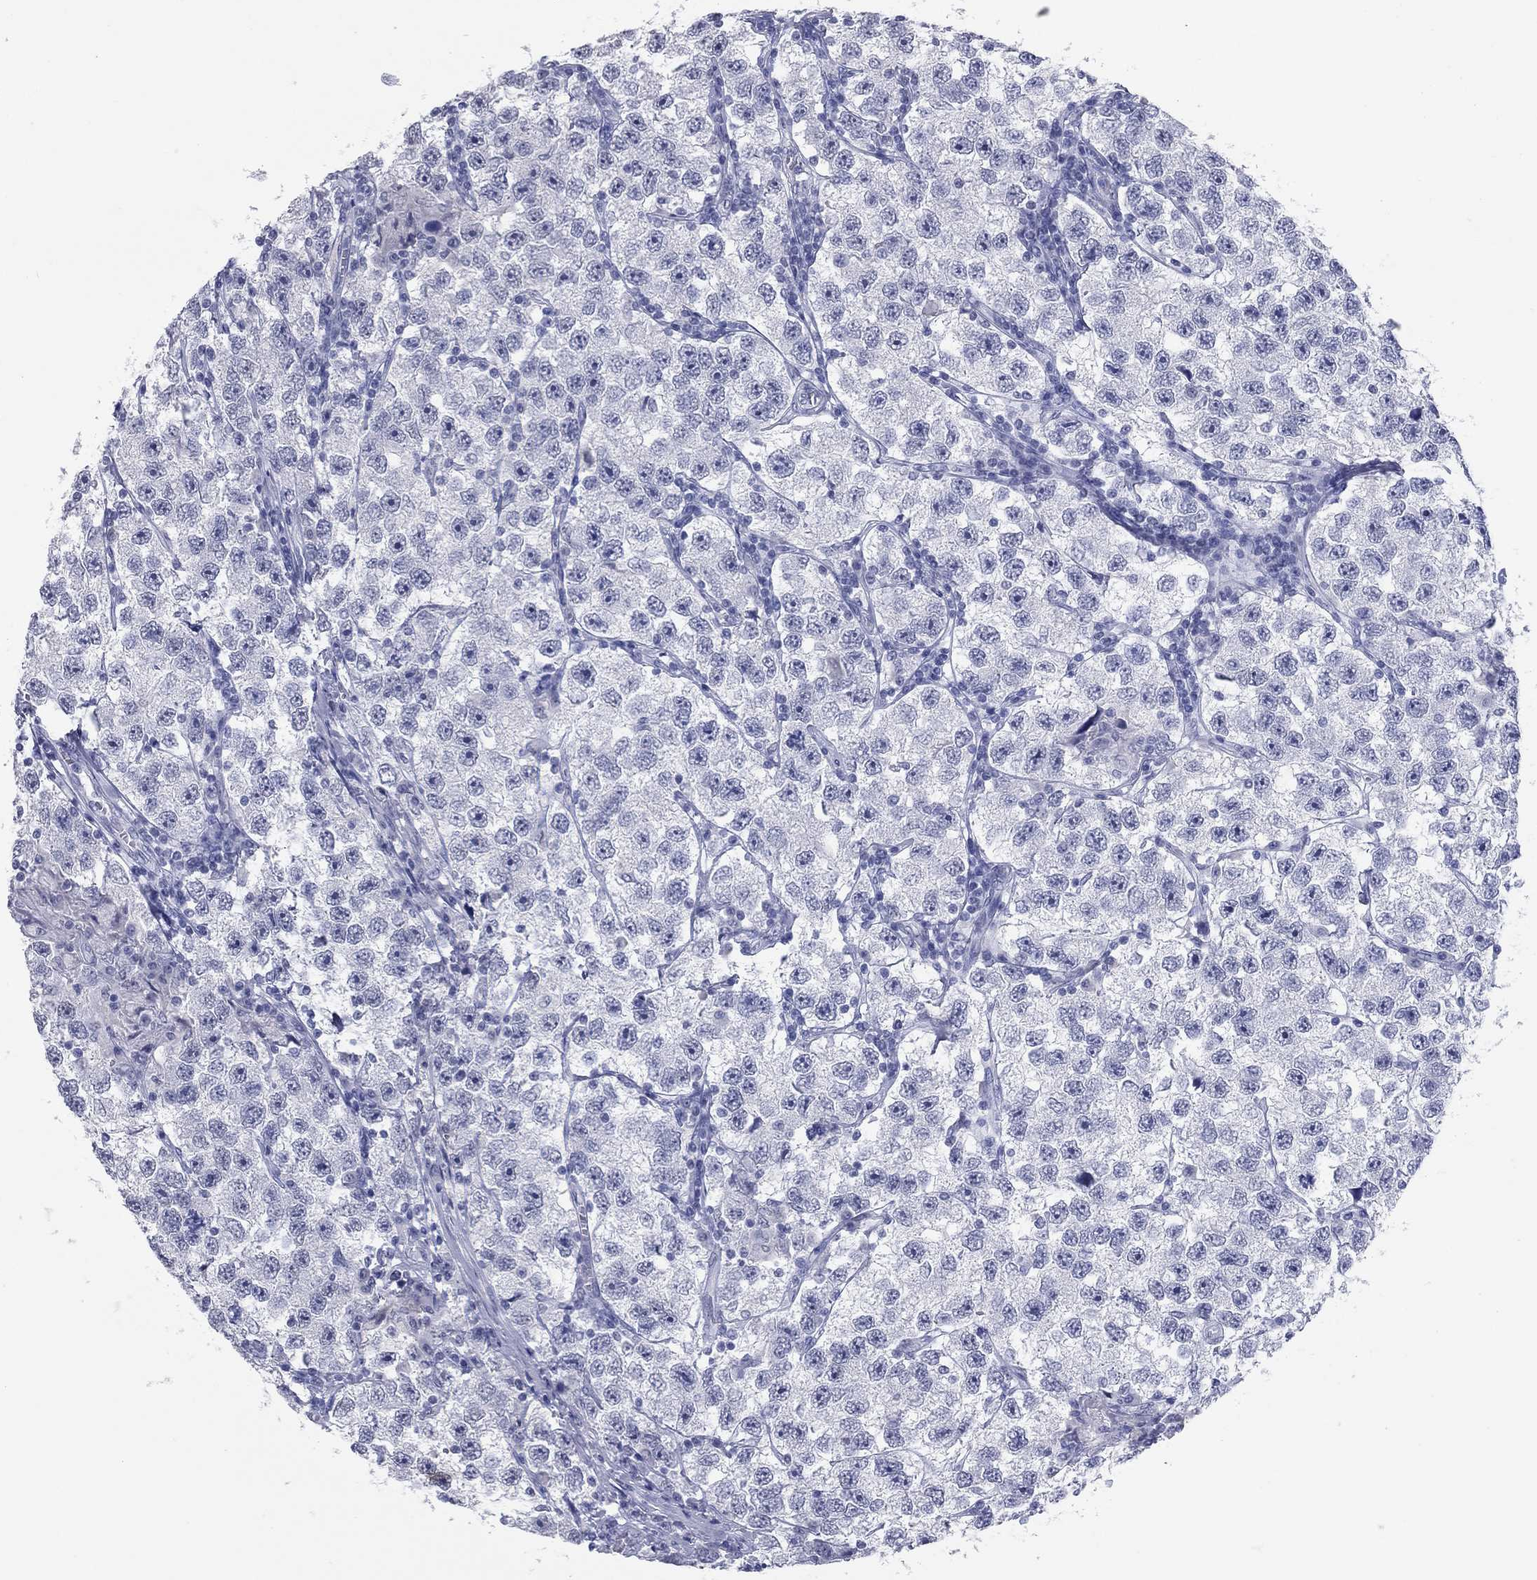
{"staining": {"intensity": "negative", "quantity": "none", "location": "none"}, "tissue": "testis cancer", "cell_type": "Tumor cells", "image_type": "cancer", "snomed": [{"axis": "morphology", "description": "Seminoma, NOS"}, {"axis": "topography", "description": "Testis"}], "caption": "Tumor cells show no significant expression in testis seminoma.", "gene": "KRT75", "patient": {"sex": "male", "age": 26}}